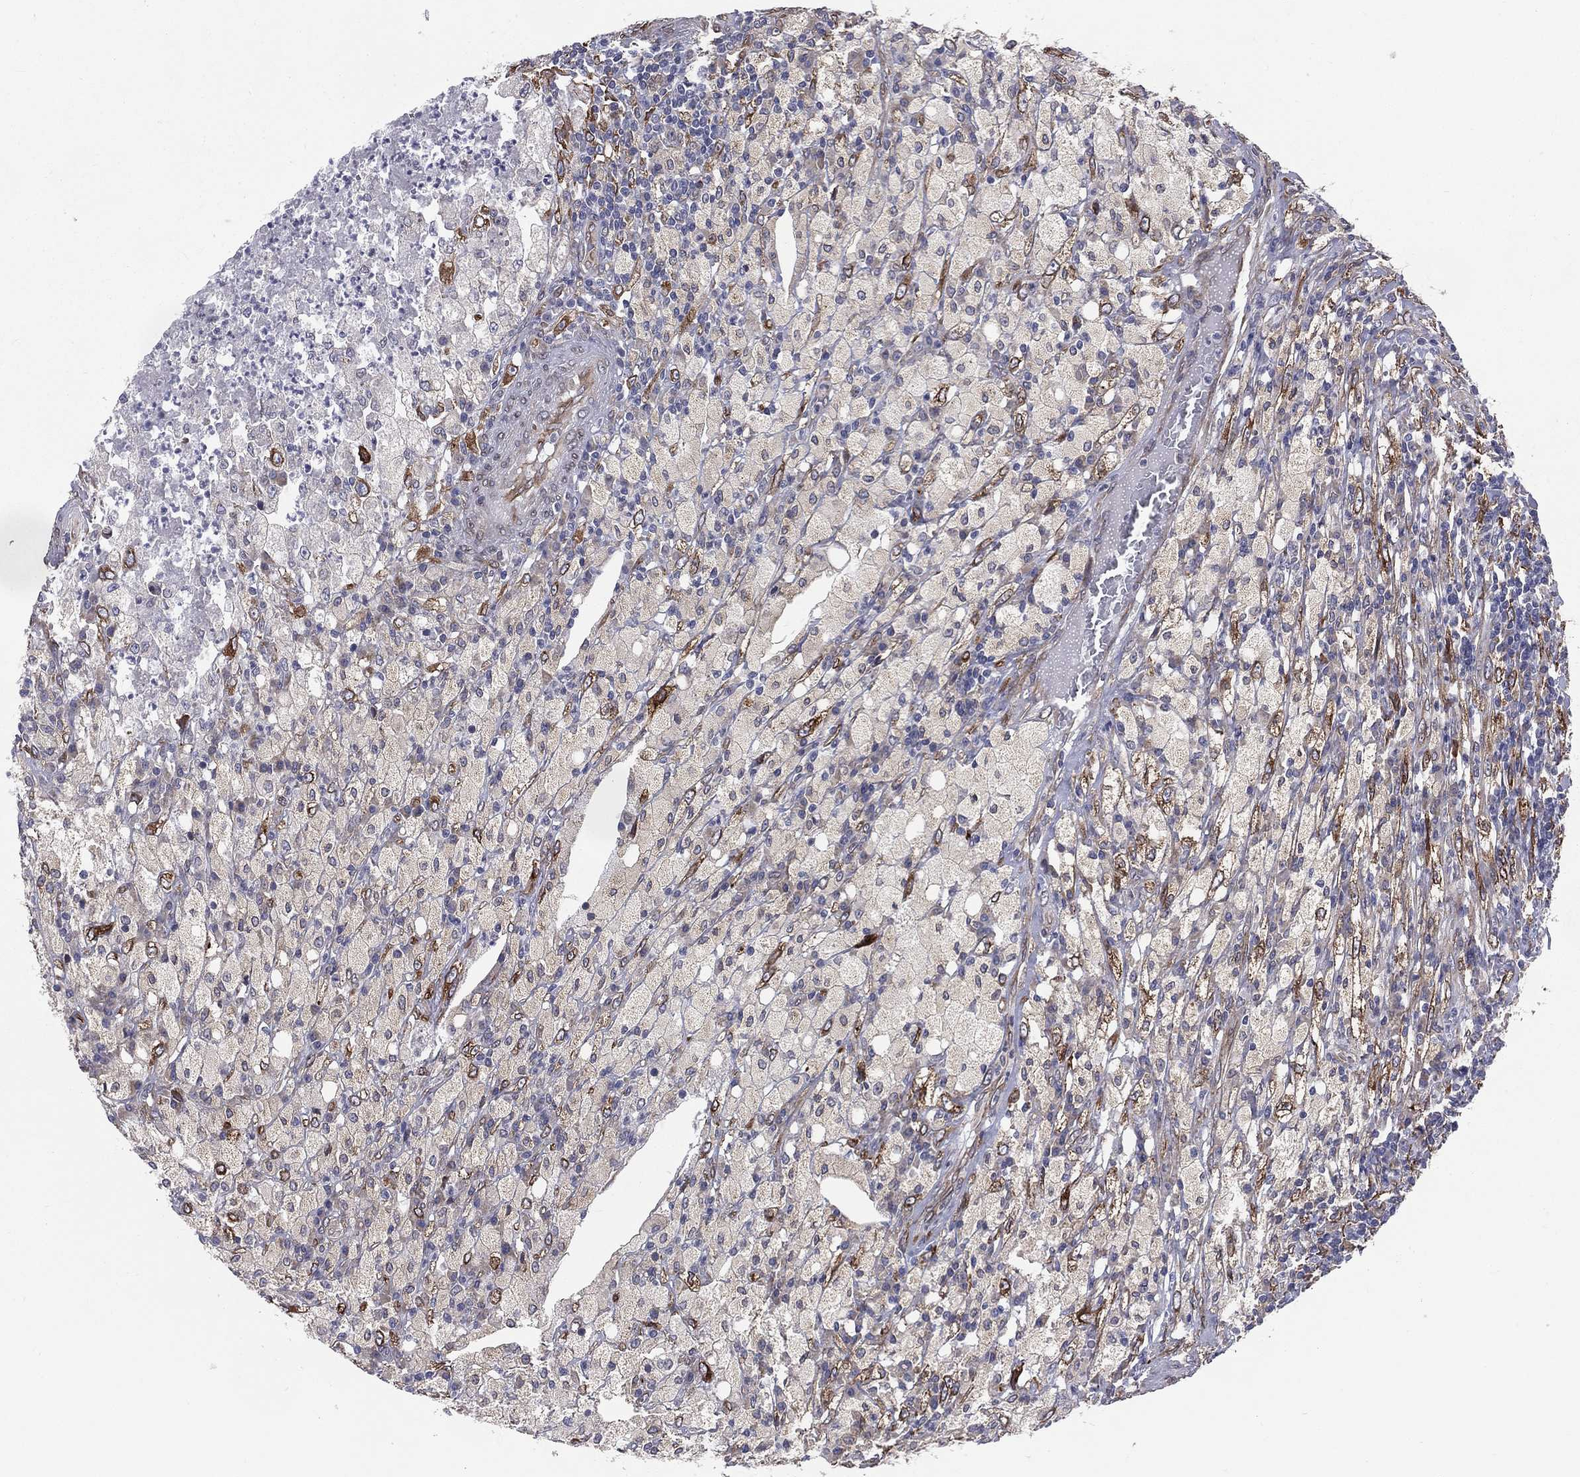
{"staining": {"intensity": "strong", "quantity": "<25%", "location": "cytoplasmic/membranous"}, "tissue": "testis cancer", "cell_type": "Tumor cells", "image_type": "cancer", "snomed": [{"axis": "morphology", "description": "Necrosis, NOS"}, {"axis": "morphology", "description": "Carcinoma, Embryonal, NOS"}, {"axis": "topography", "description": "Testis"}], "caption": "This micrograph shows embryonal carcinoma (testis) stained with IHC to label a protein in brown. The cytoplasmic/membranous of tumor cells show strong positivity for the protein. Nuclei are counter-stained blue.", "gene": "PGRMC1", "patient": {"sex": "male", "age": 19}}